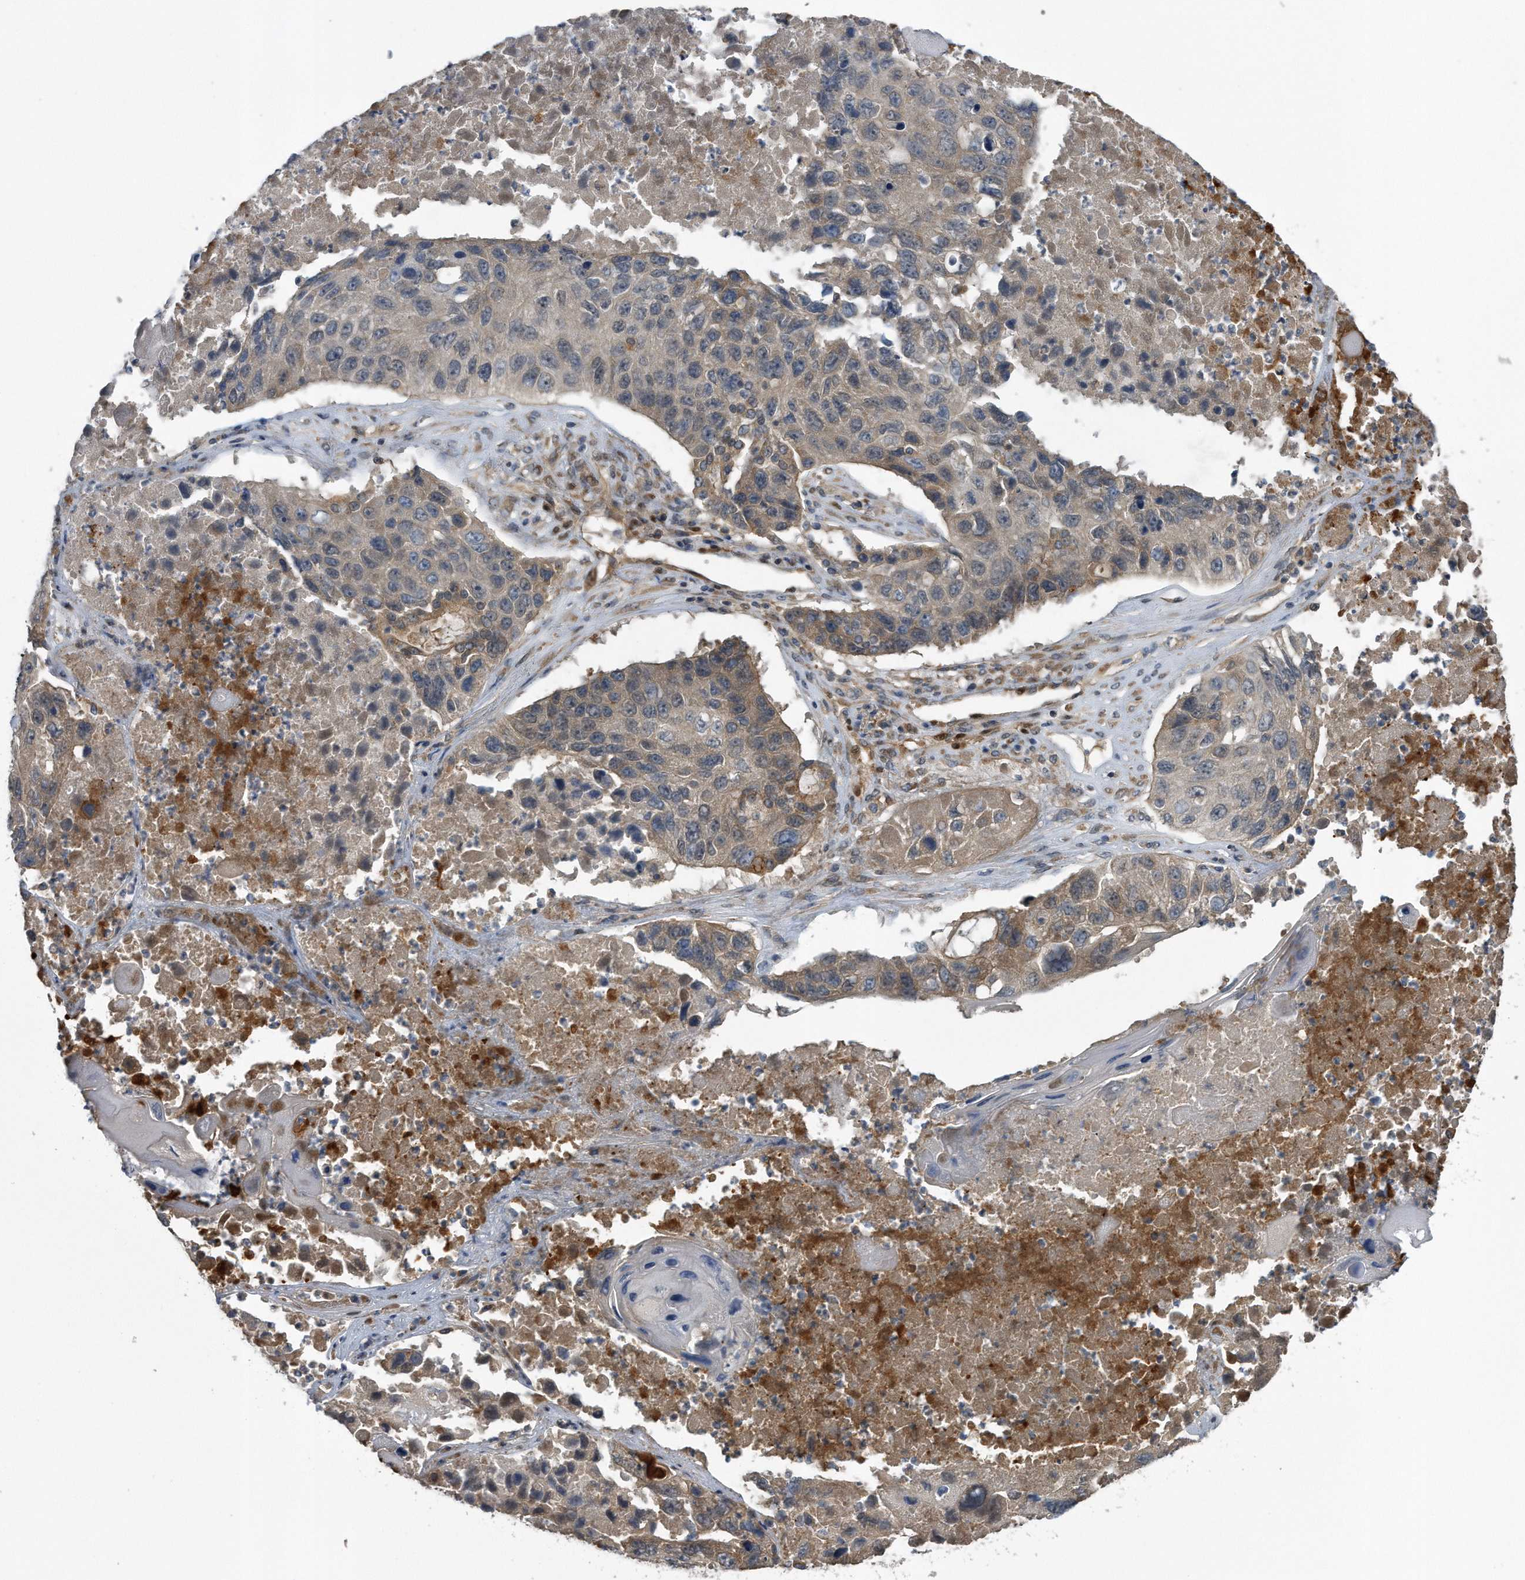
{"staining": {"intensity": "weak", "quantity": "25%-75%", "location": "cytoplasmic/membranous"}, "tissue": "lung cancer", "cell_type": "Tumor cells", "image_type": "cancer", "snomed": [{"axis": "morphology", "description": "Squamous cell carcinoma, NOS"}, {"axis": "topography", "description": "Lung"}], "caption": "An image showing weak cytoplasmic/membranous staining in about 25%-75% of tumor cells in lung cancer (squamous cell carcinoma), as visualized by brown immunohistochemical staining.", "gene": "ZNF79", "patient": {"sex": "male", "age": 61}}